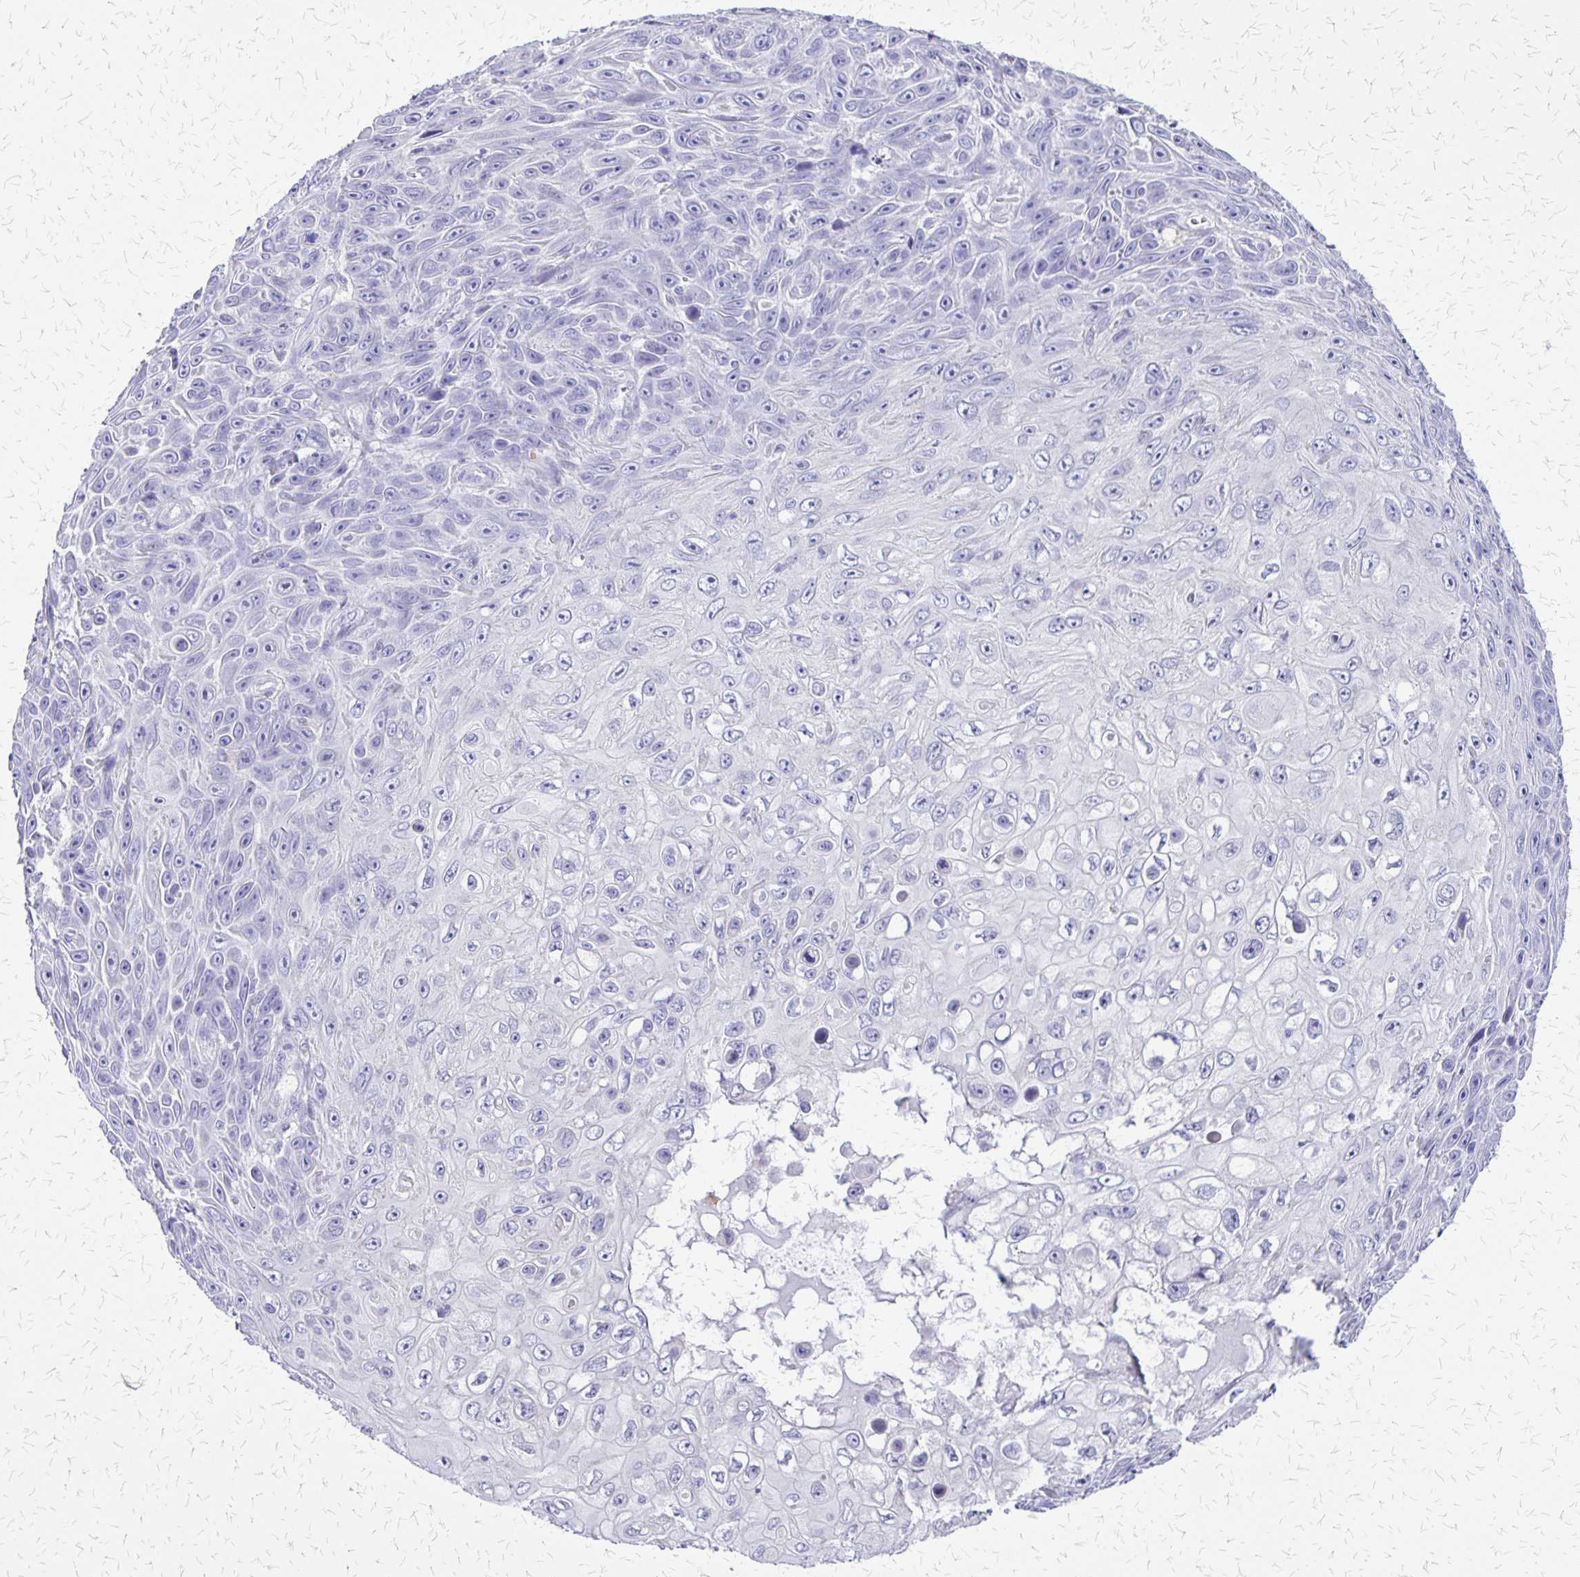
{"staining": {"intensity": "negative", "quantity": "none", "location": "none"}, "tissue": "skin cancer", "cell_type": "Tumor cells", "image_type": "cancer", "snomed": [{"axis": "morphology", "description": "Squamous cell carcinoma, NOS"}, {"axis": "topography", "description": "Skin"}], "caption": "The immunohistochemistry (IHC) micrograph has no significant expression in tumor cells of skin squamous cell carcinoma tissue. Brightfield microscopy of IHC stained with DAB (3,3'-diaminobenzidine) (brown) and hematoxylin (blue), captured at high magnification.", "gene": "SI", "patient": {"sex": "male", "age": 82}}